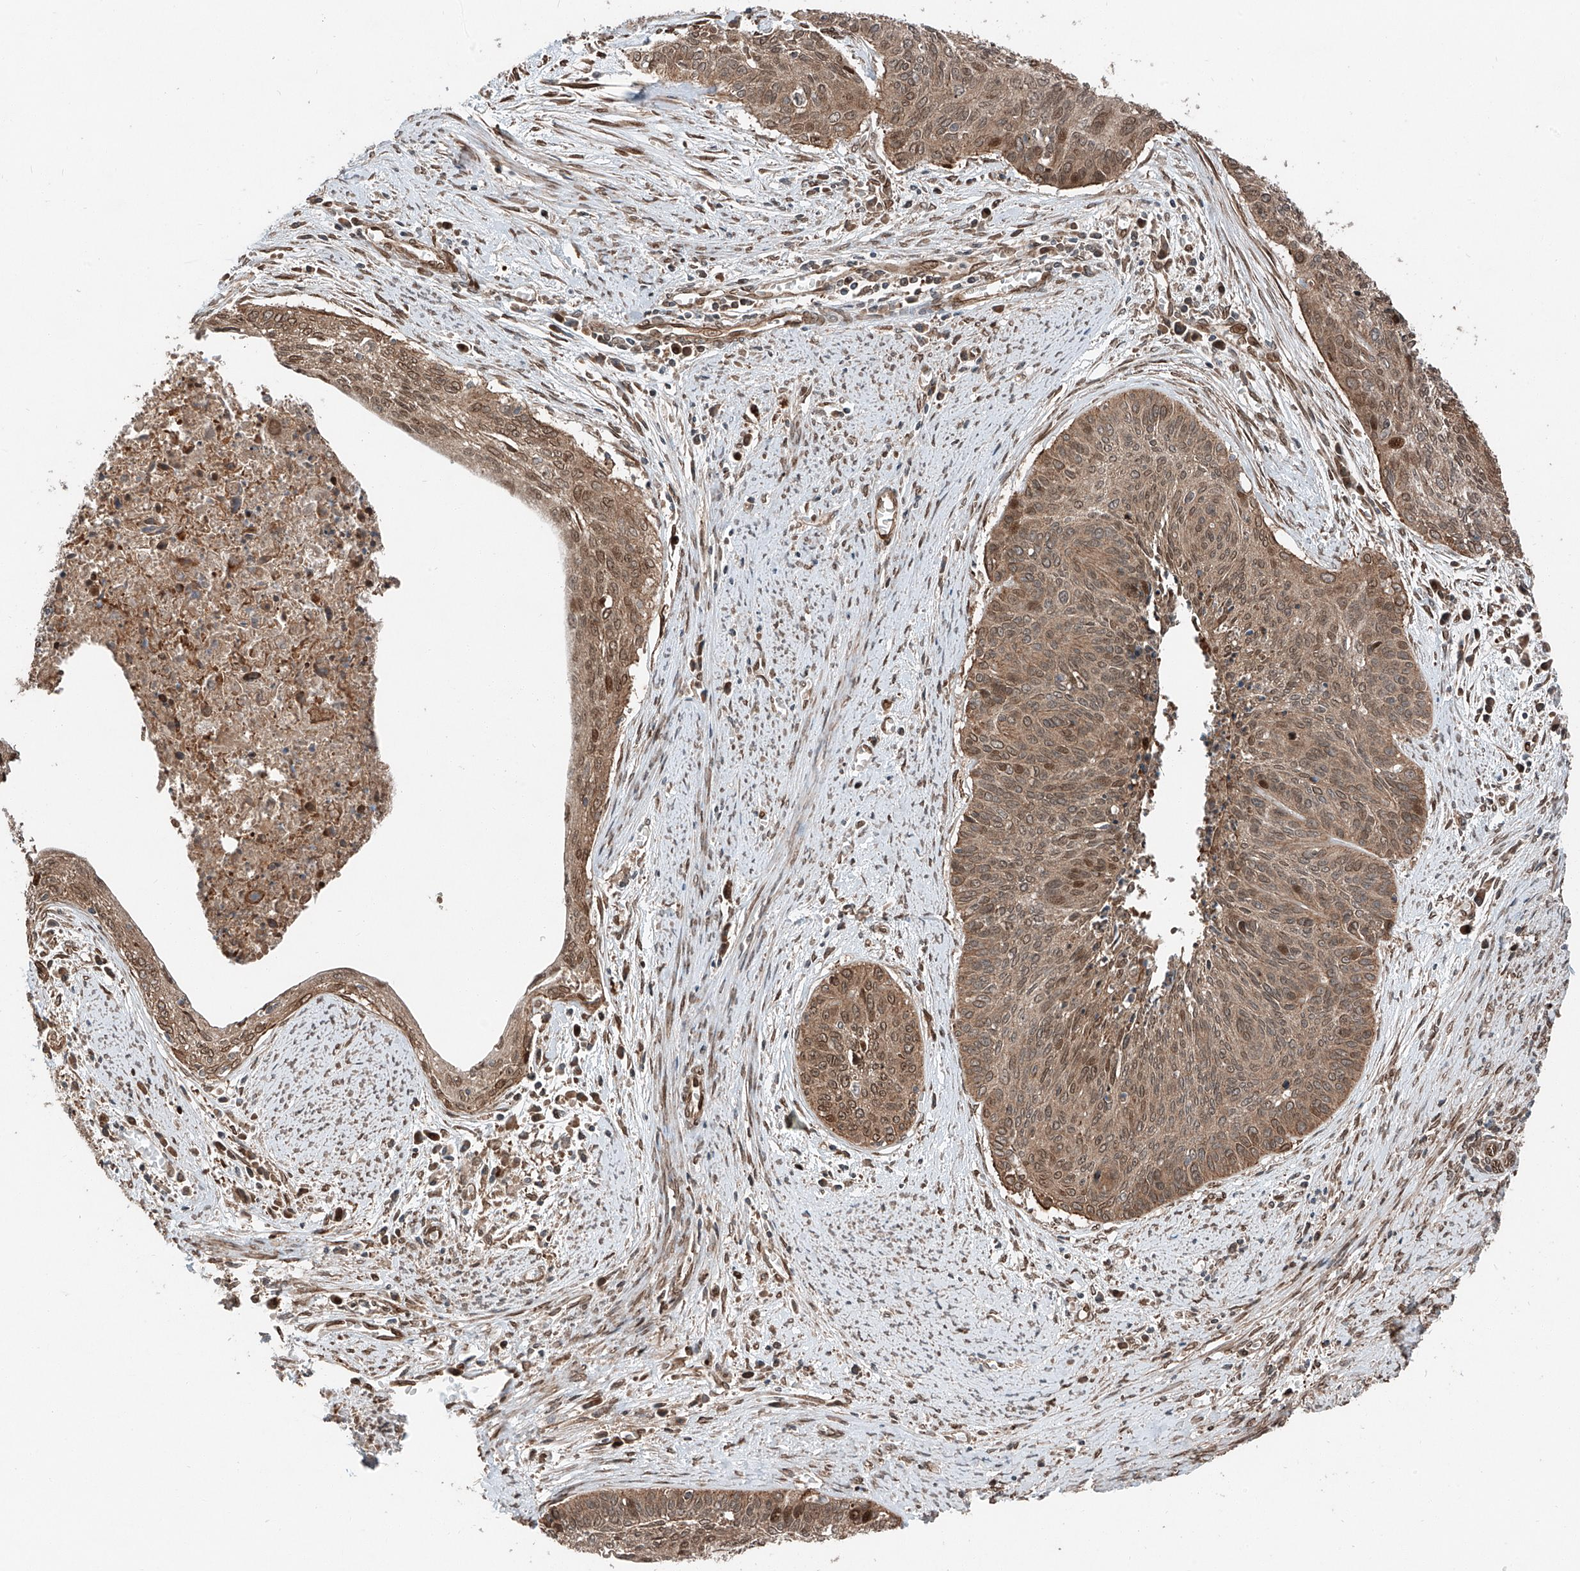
{"staining": {"intensity": "moderate", "quantity": ">75%", "location": "cytoplasmic/membranous,nuclear"}, "tissue": "cervical cancer", "cell_type": "Tumor cells", "image_type": "cancer", "snomed": [{"axis": "morphology", "description": "Squamous cell carcinoma, NOS"}, {"axis": "topography", "description": "Cervix"}], "caption": "Tumor cells reveal moderate cytoplasmic/membranous and nuclear staining in approximately >75% of cells in cervical cancer. Immunohistochemistry stains the protein in brown and the nuclei are stained blue.", "gene": "CEP162", "patient": {"sex": "female", "age": 55}}